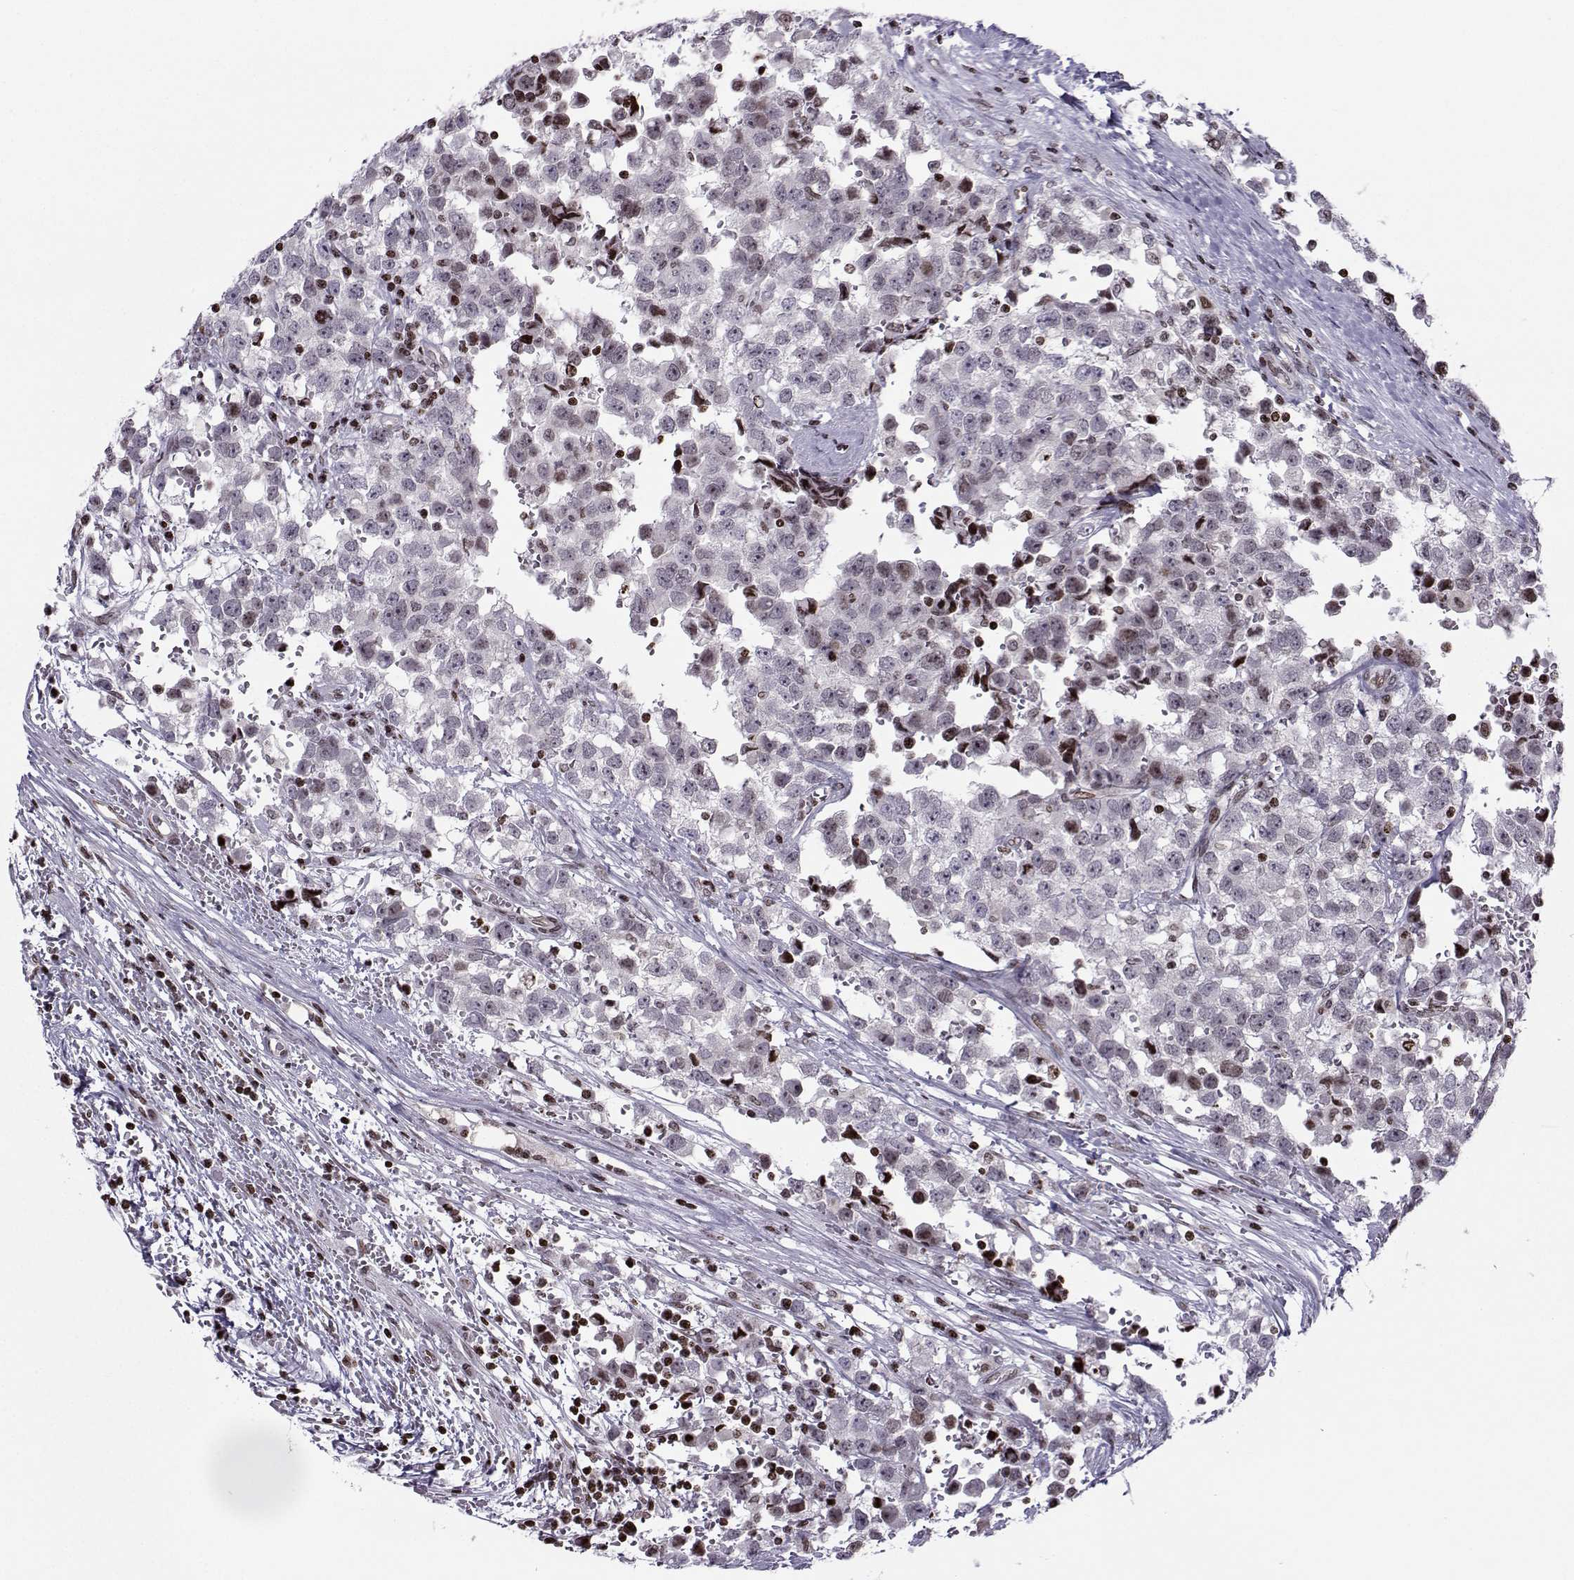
{"staining": {"intensity": "negative", "quantity": "none", "location": "none"}, "tissue": "testis cancer", "cell_type": "Tumor cells", "image_type": "cancer", "snomed": [{"axis": "morphology", "description": "Seminoma, NOS"}, {"axis": "topography", "description": "Testis"}], "caption": "This is a image of IHC staining of testis cancer (seminoma), which shows no expression in tumor cells. The staining is performed using DAB (3,3'-diaminobenzidine) brown chromogen with nuclei counter-stained in using hematoxylin.", "gene": "ZNF19", "patient": {"sex": "male", "age": 34}}